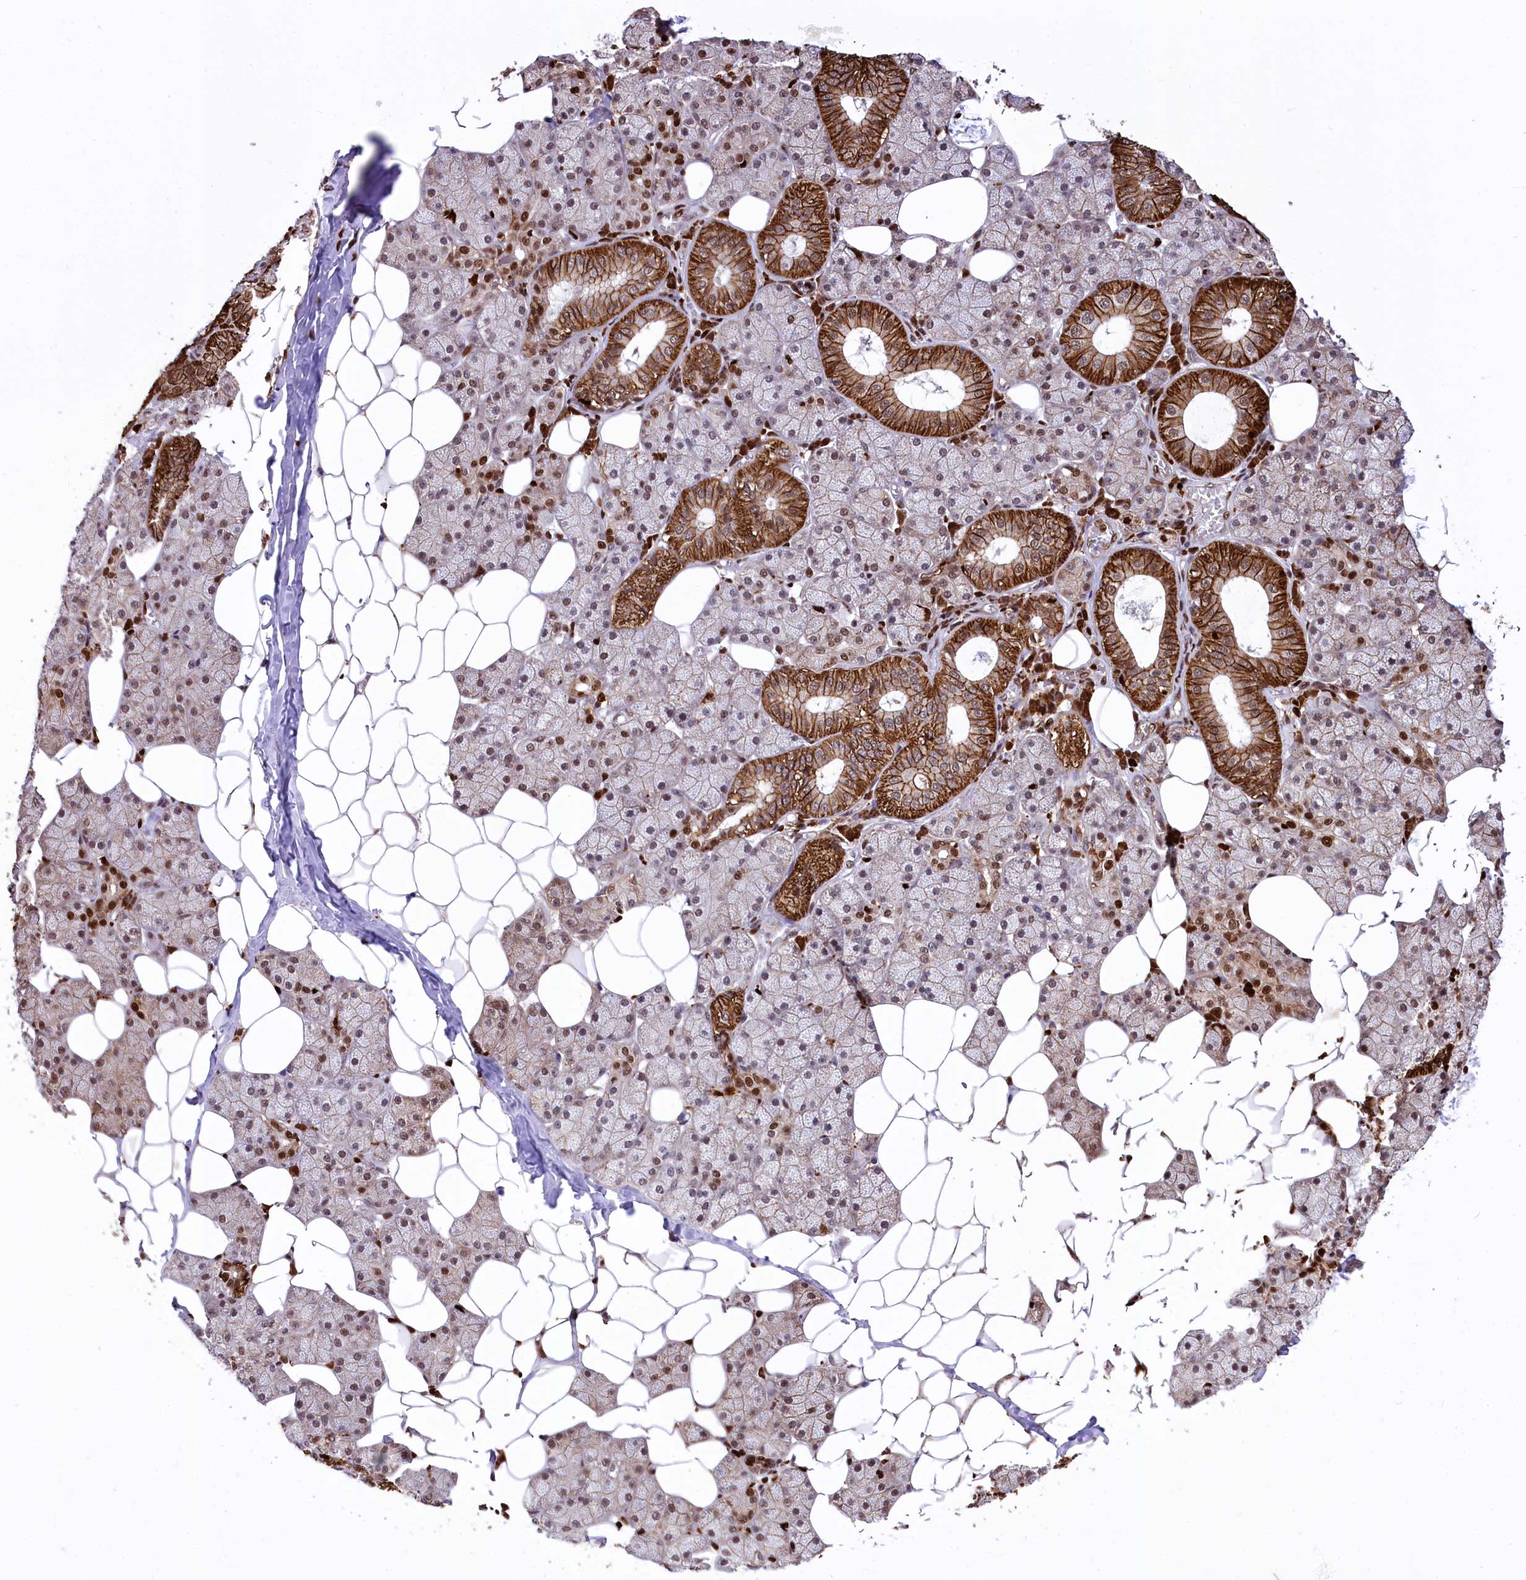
{"staining": {"intensity": "moderate", "quantity": "25%-75%", "location": "cytoplasmic/membranous,nuclear"}, "tissue": "salivary gland", "cell_type": "Glandular cells", "image_type": "normal", "snomed": [{"axis": "morphology", "description": "Normal tissue, NOS"}, {"axis": "topography", "description": "Salivary gland"}], "caption": "Immunohistochemical staining of unremarkable salivary gland exhibits 25%-75% levels of moderate cytoplasmic/membranous,nuclear protein expression in about 25%-75% of glandular cells.", "gene": "FIGN", "patient": {"sex": "female", "age": 33}}